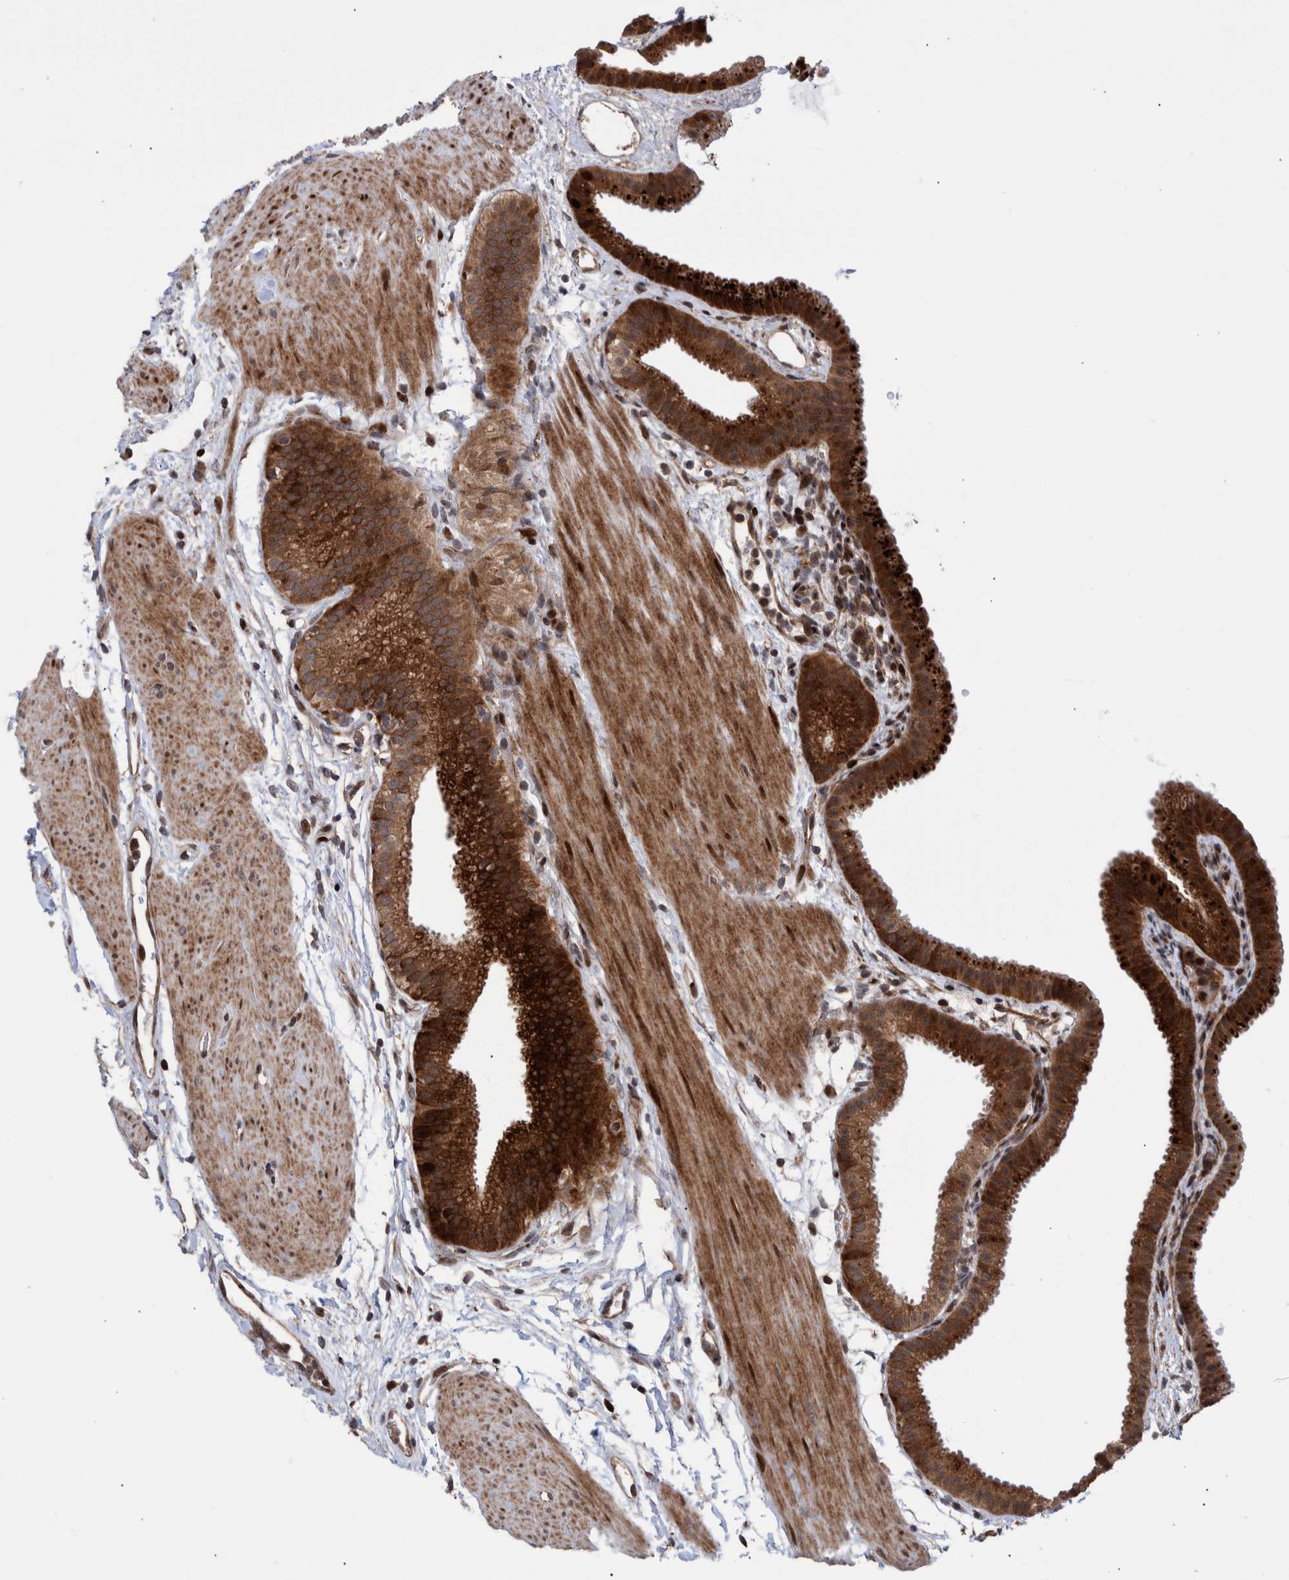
{"staining": {"intensity": "strong", "quantity": ">75%", "location": "cytoplasmic/membranous,nuclear"}, "tissue": "gallbladder", "cell_type": "Glandular cells", "image_type": "normal", "snomed": [{"axis": "morphology", "description": "Normal tissue, NOS"}, {"axis": "topography", "description": "Gallbladder"}], "caption": "High-power microscopy captured an immunohistochemistry image of unremarkable gallbladder, revealing strong cytoplasmic/membranous,nuclear staining in about >75% of glandular cells. The staining was performed using DAB (3,3'-diaminobenzidine) to visualize the protein expression in brown, while the nuclei were stained in blue with hematoxylin (Magnification: 20x).", "gene": "SHISA6", "patient": {"sex": "female", "age": 64}}